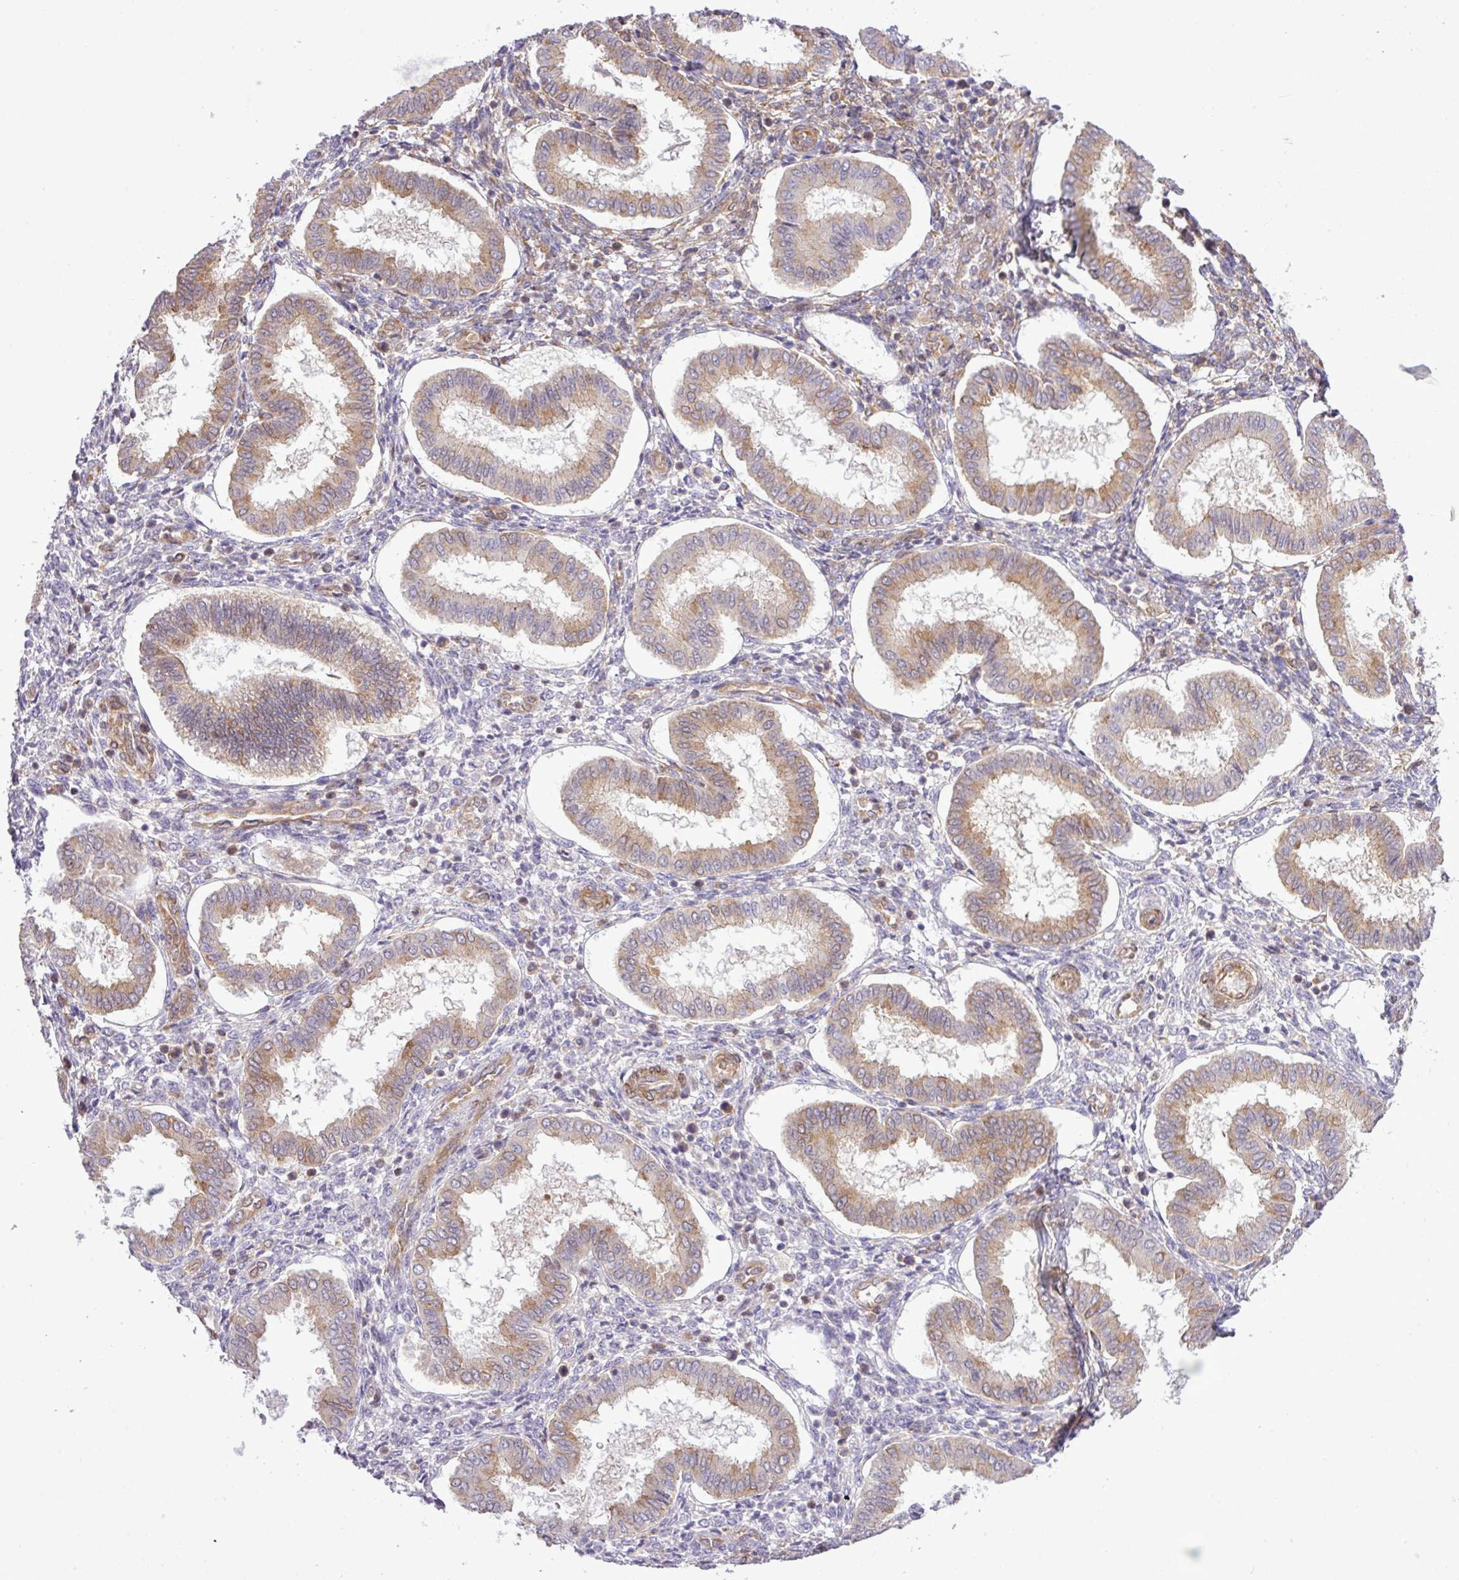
{"staining": {"intensity": "moderate", "quantity": "25%-75%", "location": "cytoplasmic/membranous"}, "tissue": "endometrium", "cell_type": "Cells in endometrial stroma", "image_type": "normal", "snomed": [{"axis": "morphology", "description": "Normal tissue, NOS"}, {"axis": "topography", "description": "Endometrium"}], "caption": "Immunohistochemical staining of normal endometrium exhibits 25%-75% levels of moderate cytoplasmic/membranous protein positivity in approximately 25%-75% of cells in endometrial stroma.", "gene": "FAM222B", "patient": {"sex": "female", "age": 24}}